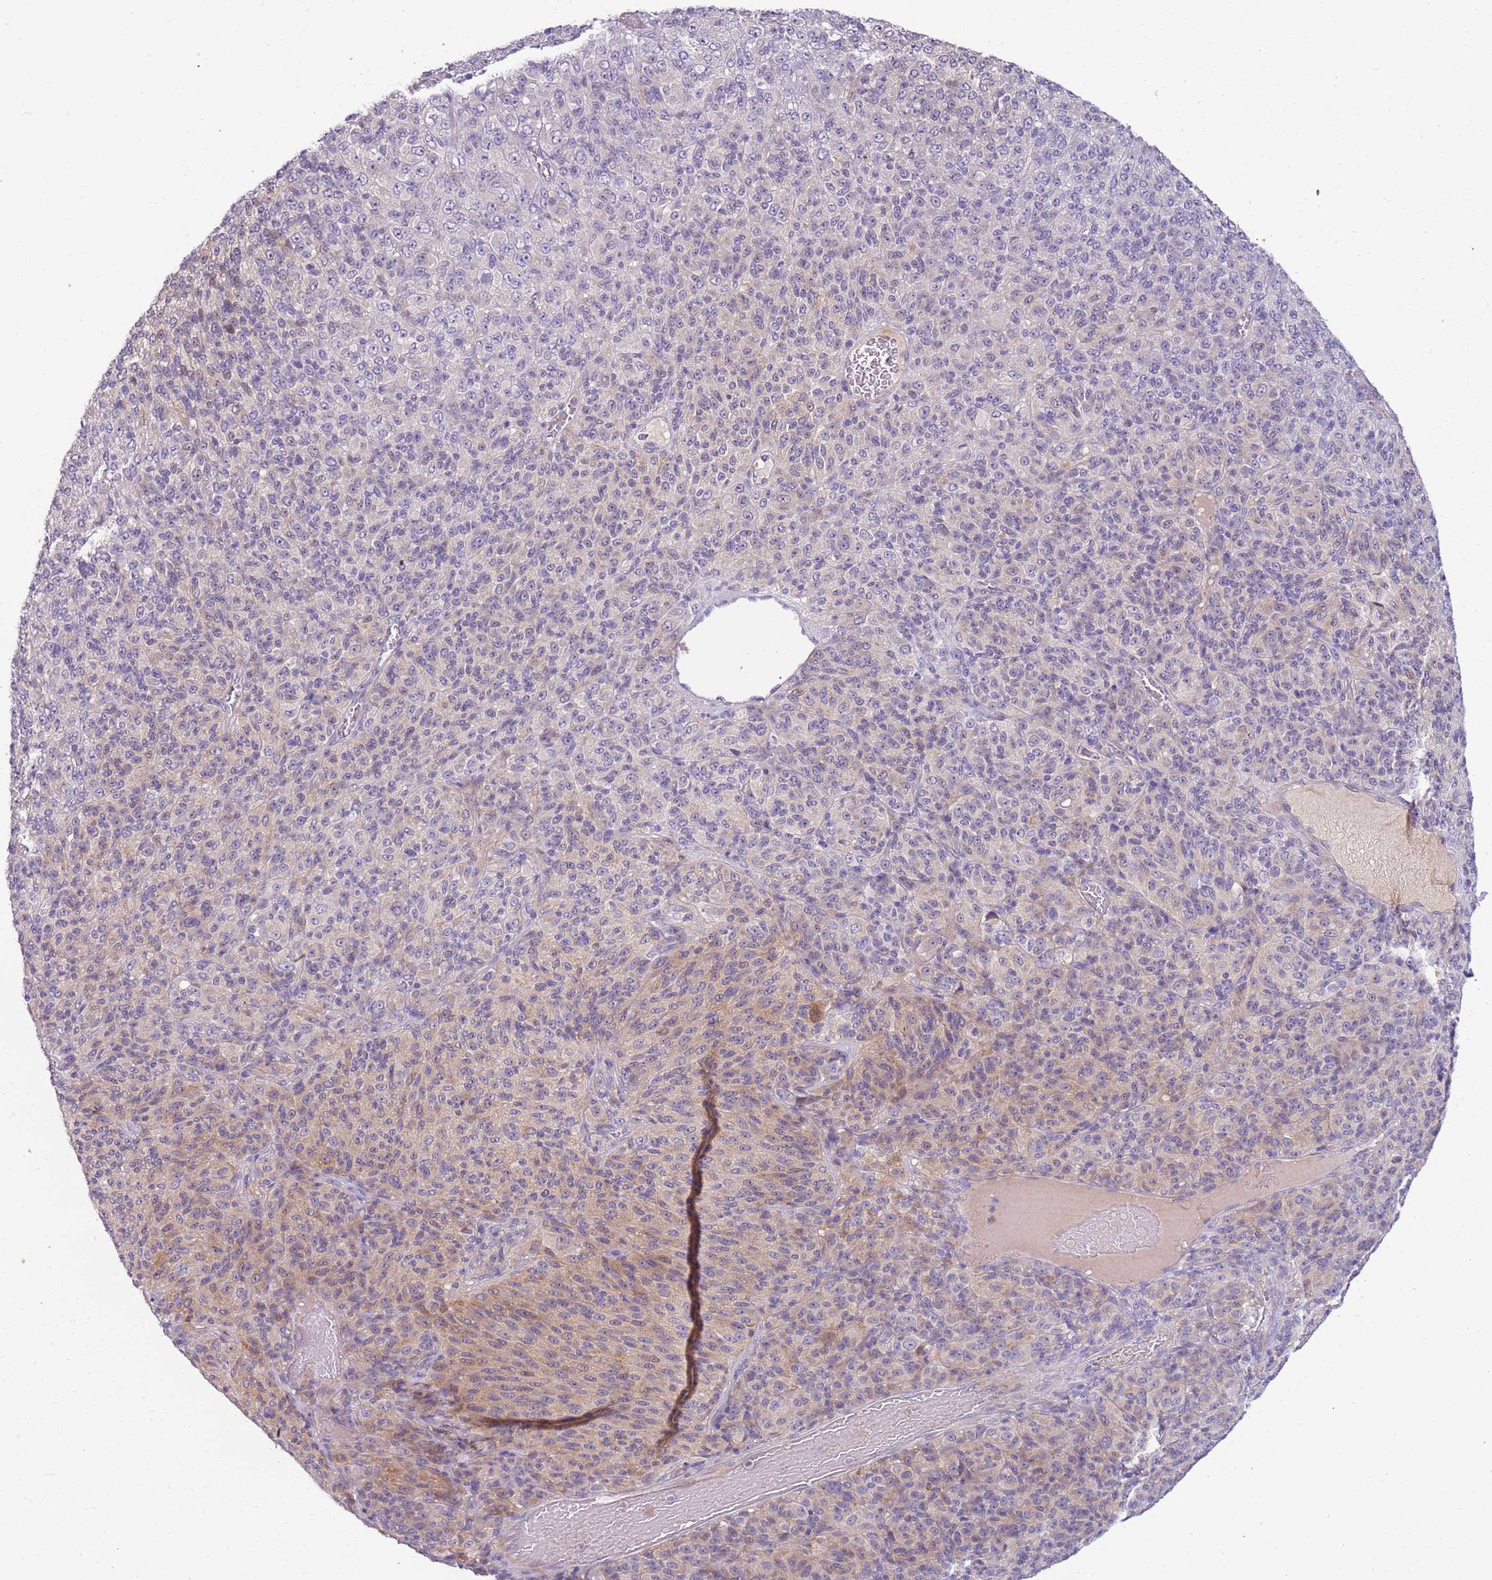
{"staining": {"intensity": "weak", "quantity": "<25%", "location": "cytoplasmic/membranous"}, "tissue": "melanoma", "cell_type": "Tumor cells", "image_type": "cancer", "snomed": [{"axis": "morphology", "description": "Malignant melanoma, Metastatic site"}, {"axis": "topography", "description": "Brain"}], "caption": "This photomicrograph is of malignant melanoma (metastatic site) stained with immunohistochemistry to label a protein in brown with the nuclei are counter-stained blue. There is no positivity in tumor cells. (DAB immunohistochemistry, high magnification).", "gene": "ARHGAP5", "patient": {"sex": "female", "age": 56}}